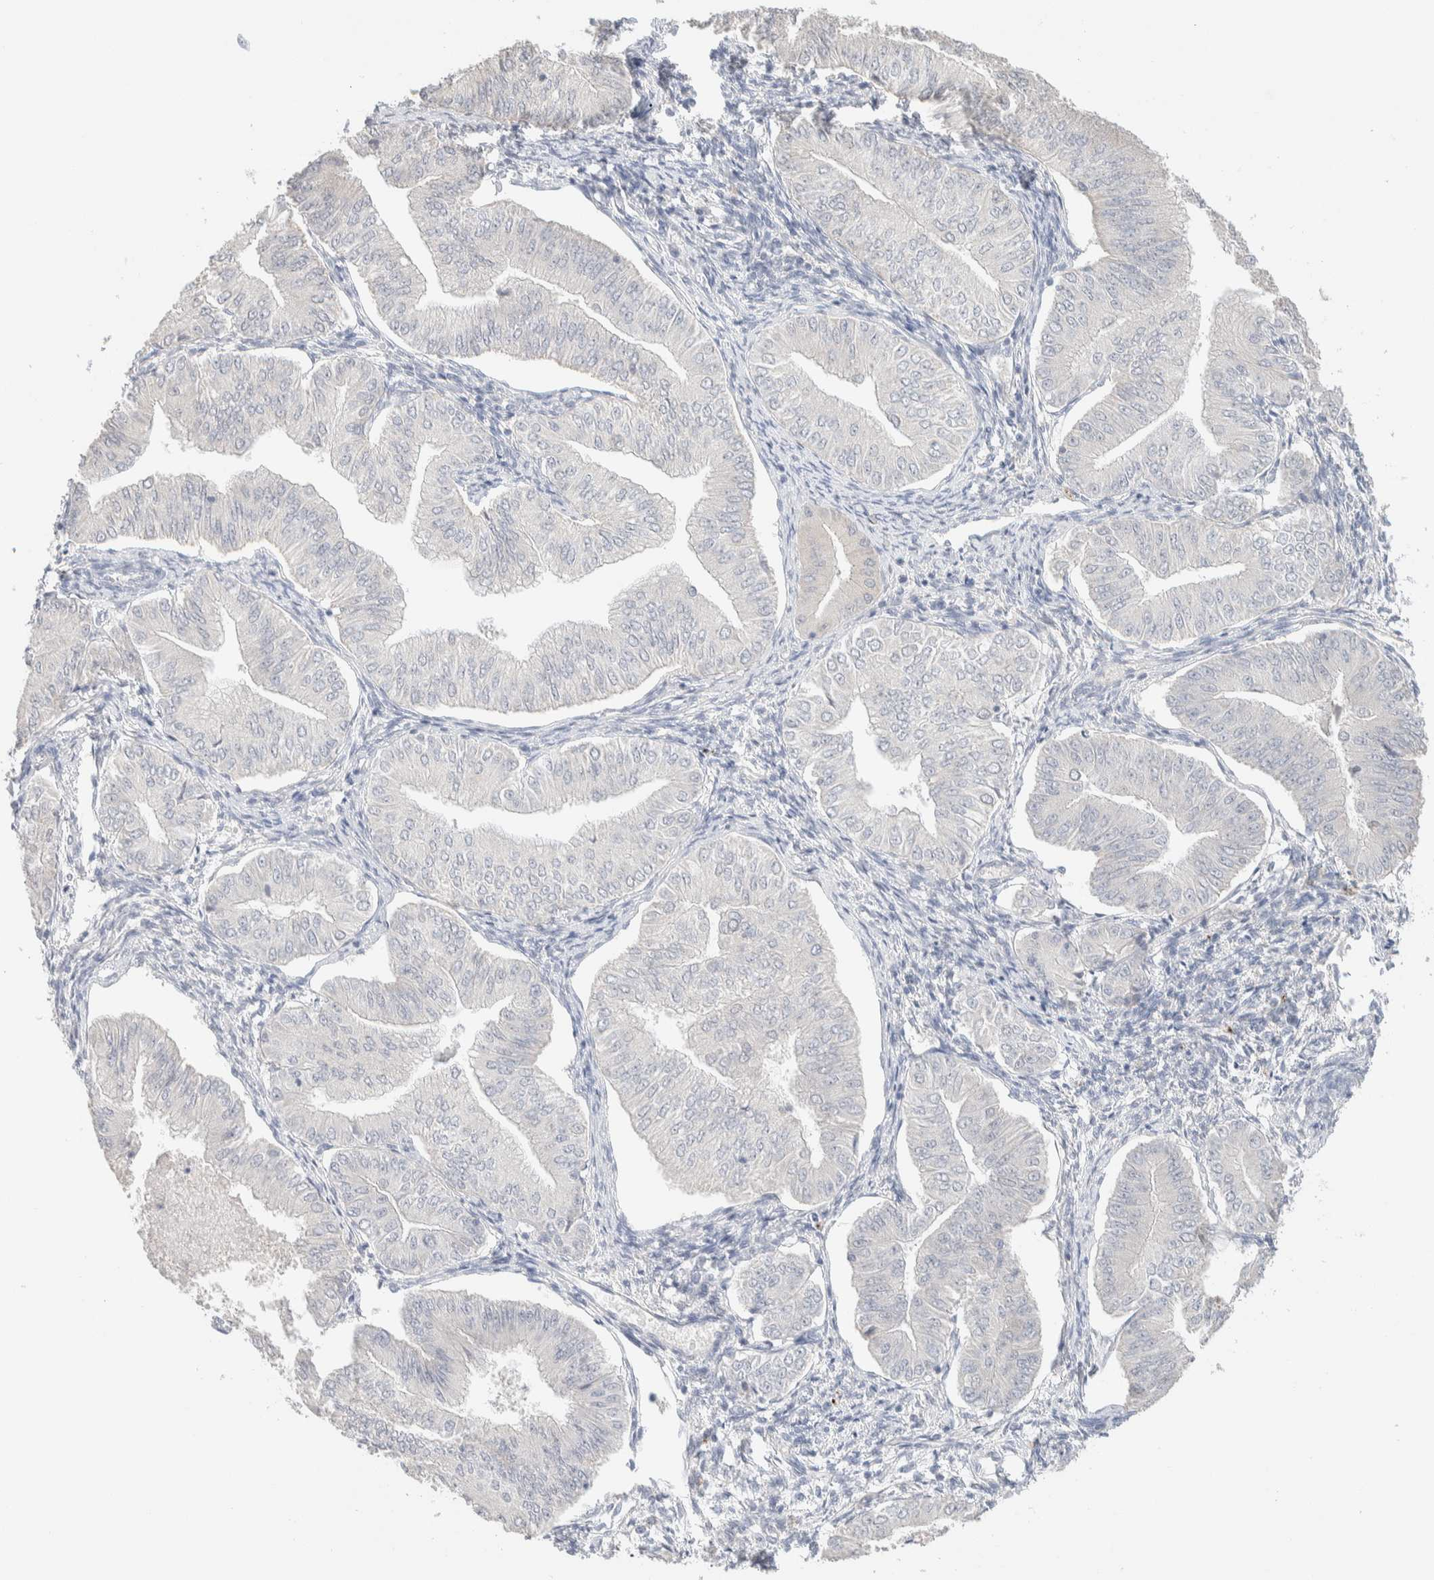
{"staining": {"intensity": "negative", "quantity": "none", "location": "none"}, "tissue": "endometrial cancer", "cell_type": "Tumor cells", "image_type": "cancer", "snomed": [{"axis": "morphology", "description": "Normal tissue, NOS"}, {"axis": "morphology", "description": "Adenocarcinoma, NOS"}, {"axis": "topography", "description": "Endometrium"}], "caption": "Endometrial adenocarcinoma stained for a protein using immunohistochemistry (IHC) shows no positivity tumor cells.", "gene": "RIDA", "patient": {"sex": "female", "age": 53}}